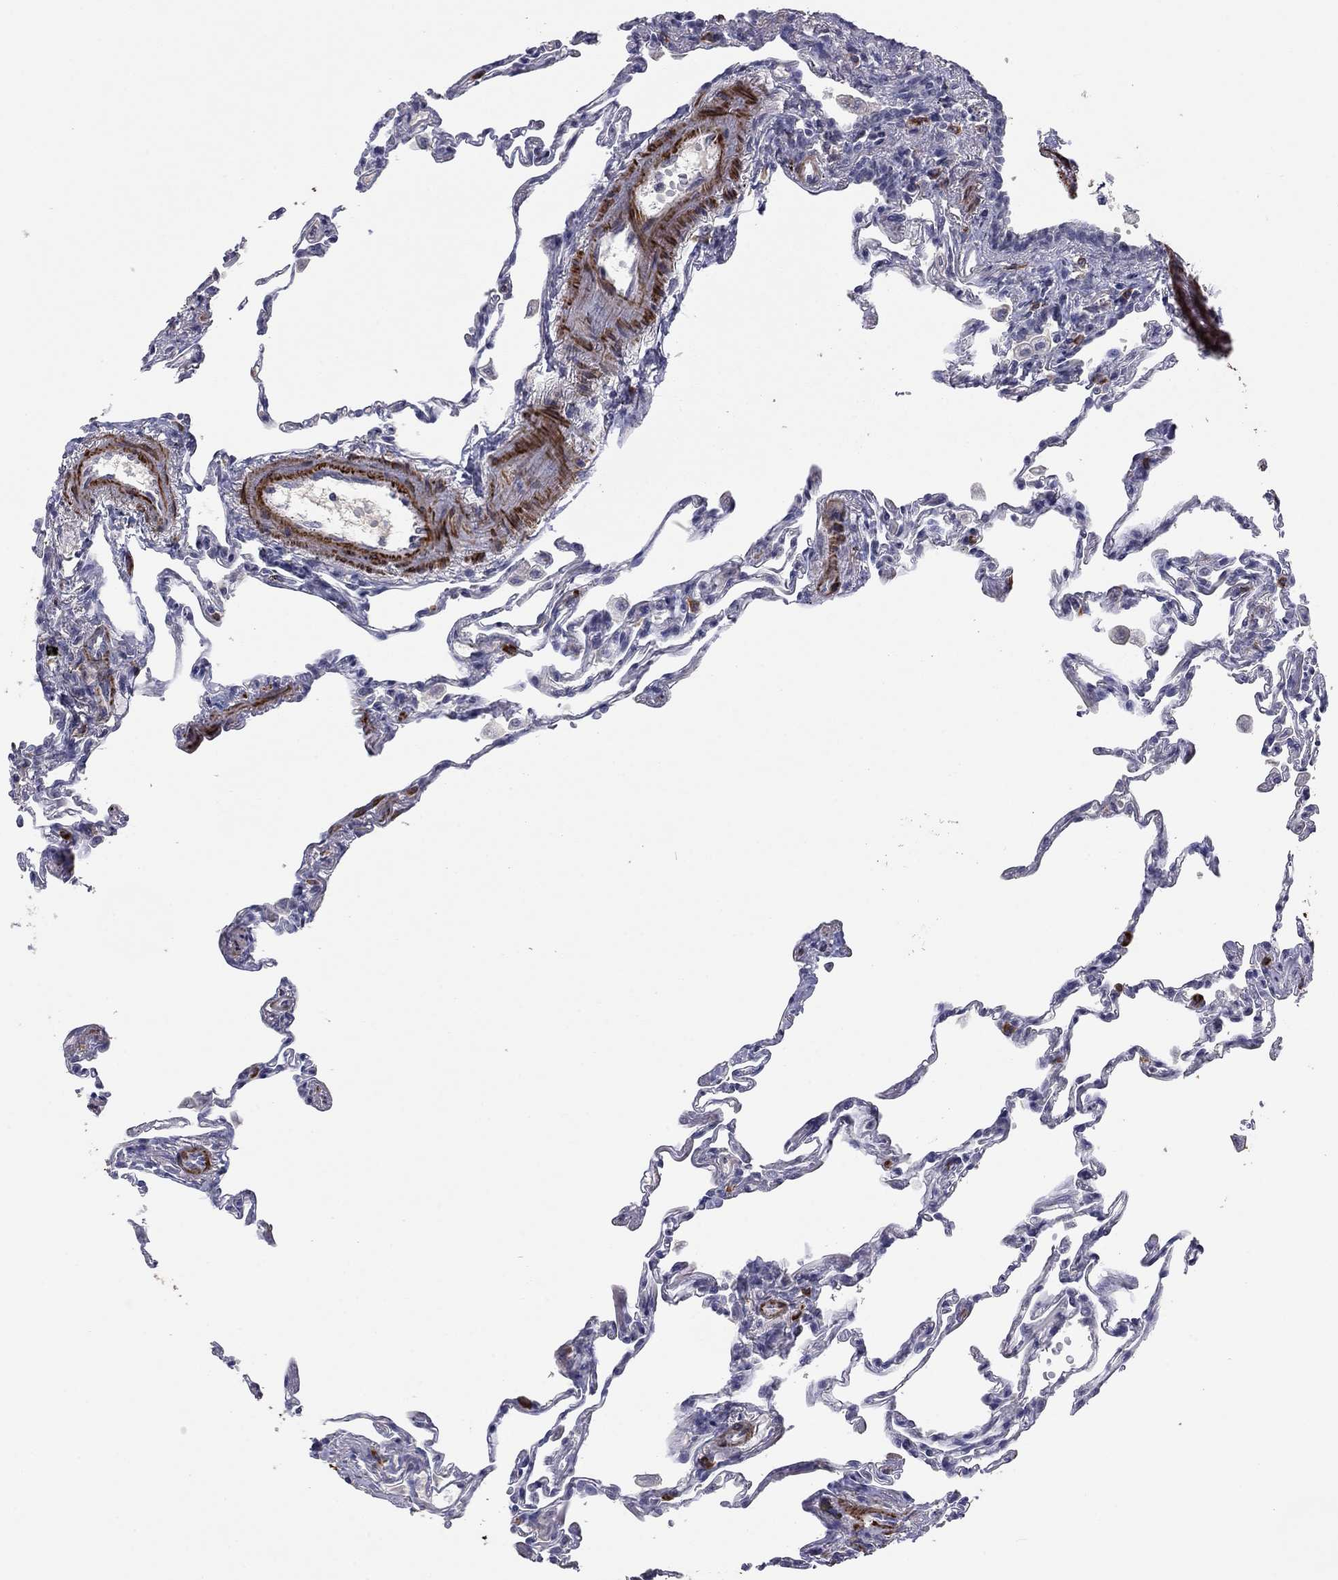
{"staining": {"intensity": "strong", "quantity": "<25%", "location": "cytoplasmic/membranous"}, "tissue": "lung", "cell_type": "Alveolar cells", "image_type": "normal", "snomed": [{"axis": "morphology", "description": "Normal tissue, NOS"}, {"axis": "topography", "description": "Lung"}], "caption": "Immunohistochemical staining of benign lung reveals <25% levels of strong cytoplasmic/membranous protein staining in approximately <25% of alveolar cells.", "gene": "IP6K3", "patient": {"sex": "female", "age": 57}}